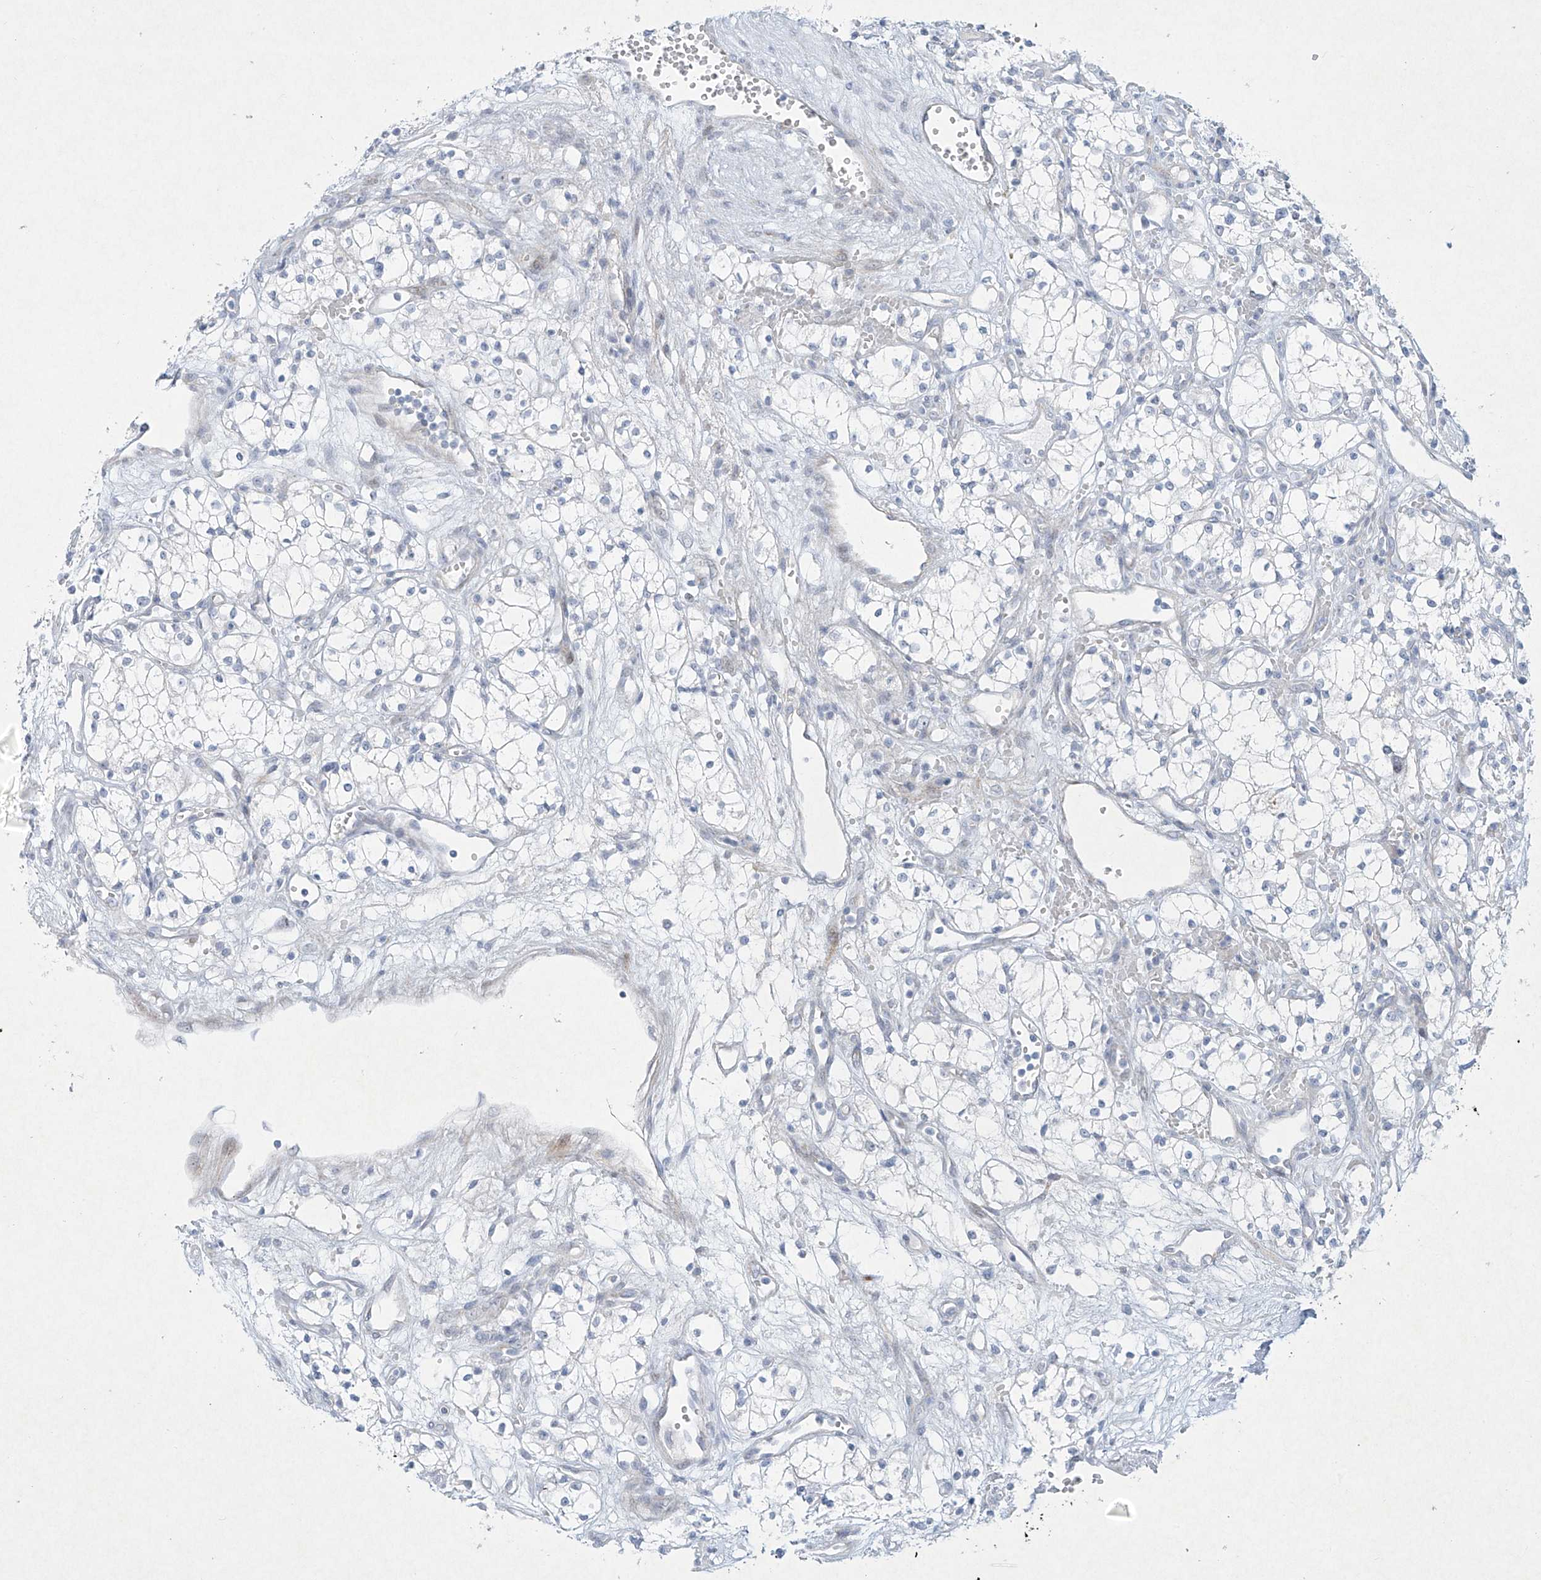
{"staining": {"intensity": "negative", "quantity": "none", "location": "none"}, "tissue": "renal cancer", "cell_type": "Tumor cells", "image_type": "cancer", "snomed": [{"axis": "morphology", "description": "Adenocarcinoma, NOS"}, {"axis": "topography", "description": "Kidney"}], "caption": "Micrograph shows no significant protein expression in tumor cells of adenocarcinoma (renal).", "gene": "PAX6", "patient": {"sex": "male", "age": 59}}